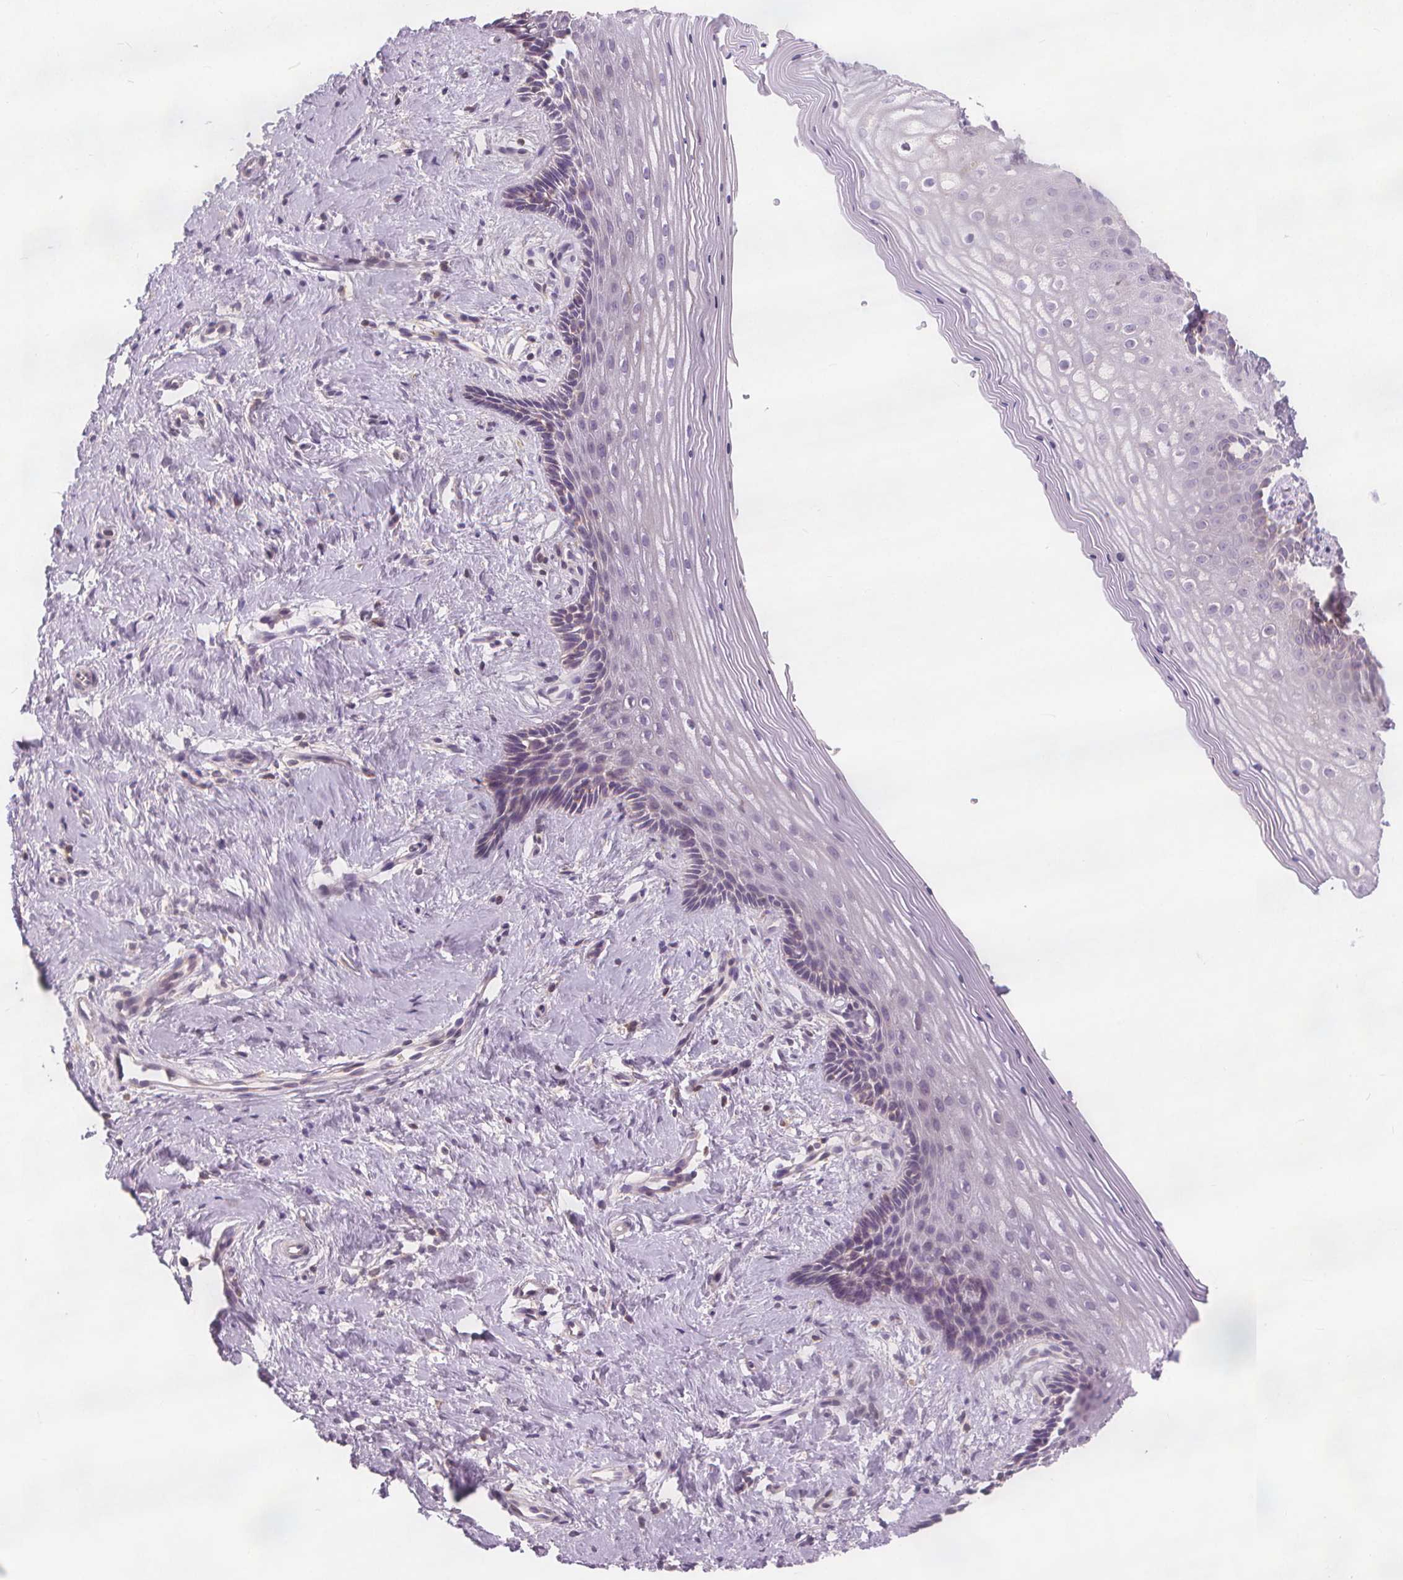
{"staining": {"intensity": "negative", "quantity": "none", "location": "none"}, "tissue": "vagina", "cell_type": "Squamous epithelial cells", "image_type": "normal", "snomed": [{"axis": "morphology", "description": "Normal tissue, NOS"}, {"axis": "topography", "description": "Vagina"}], "caption": "The immunohistochemistry photomicrograph has no significant staining in squamous epithelial cells of vagina. (DAB IHC visualized using brightfield microscopy, high magnification).", "gene": "RAB20", "patient": {"sex": "female", "age": 42}}